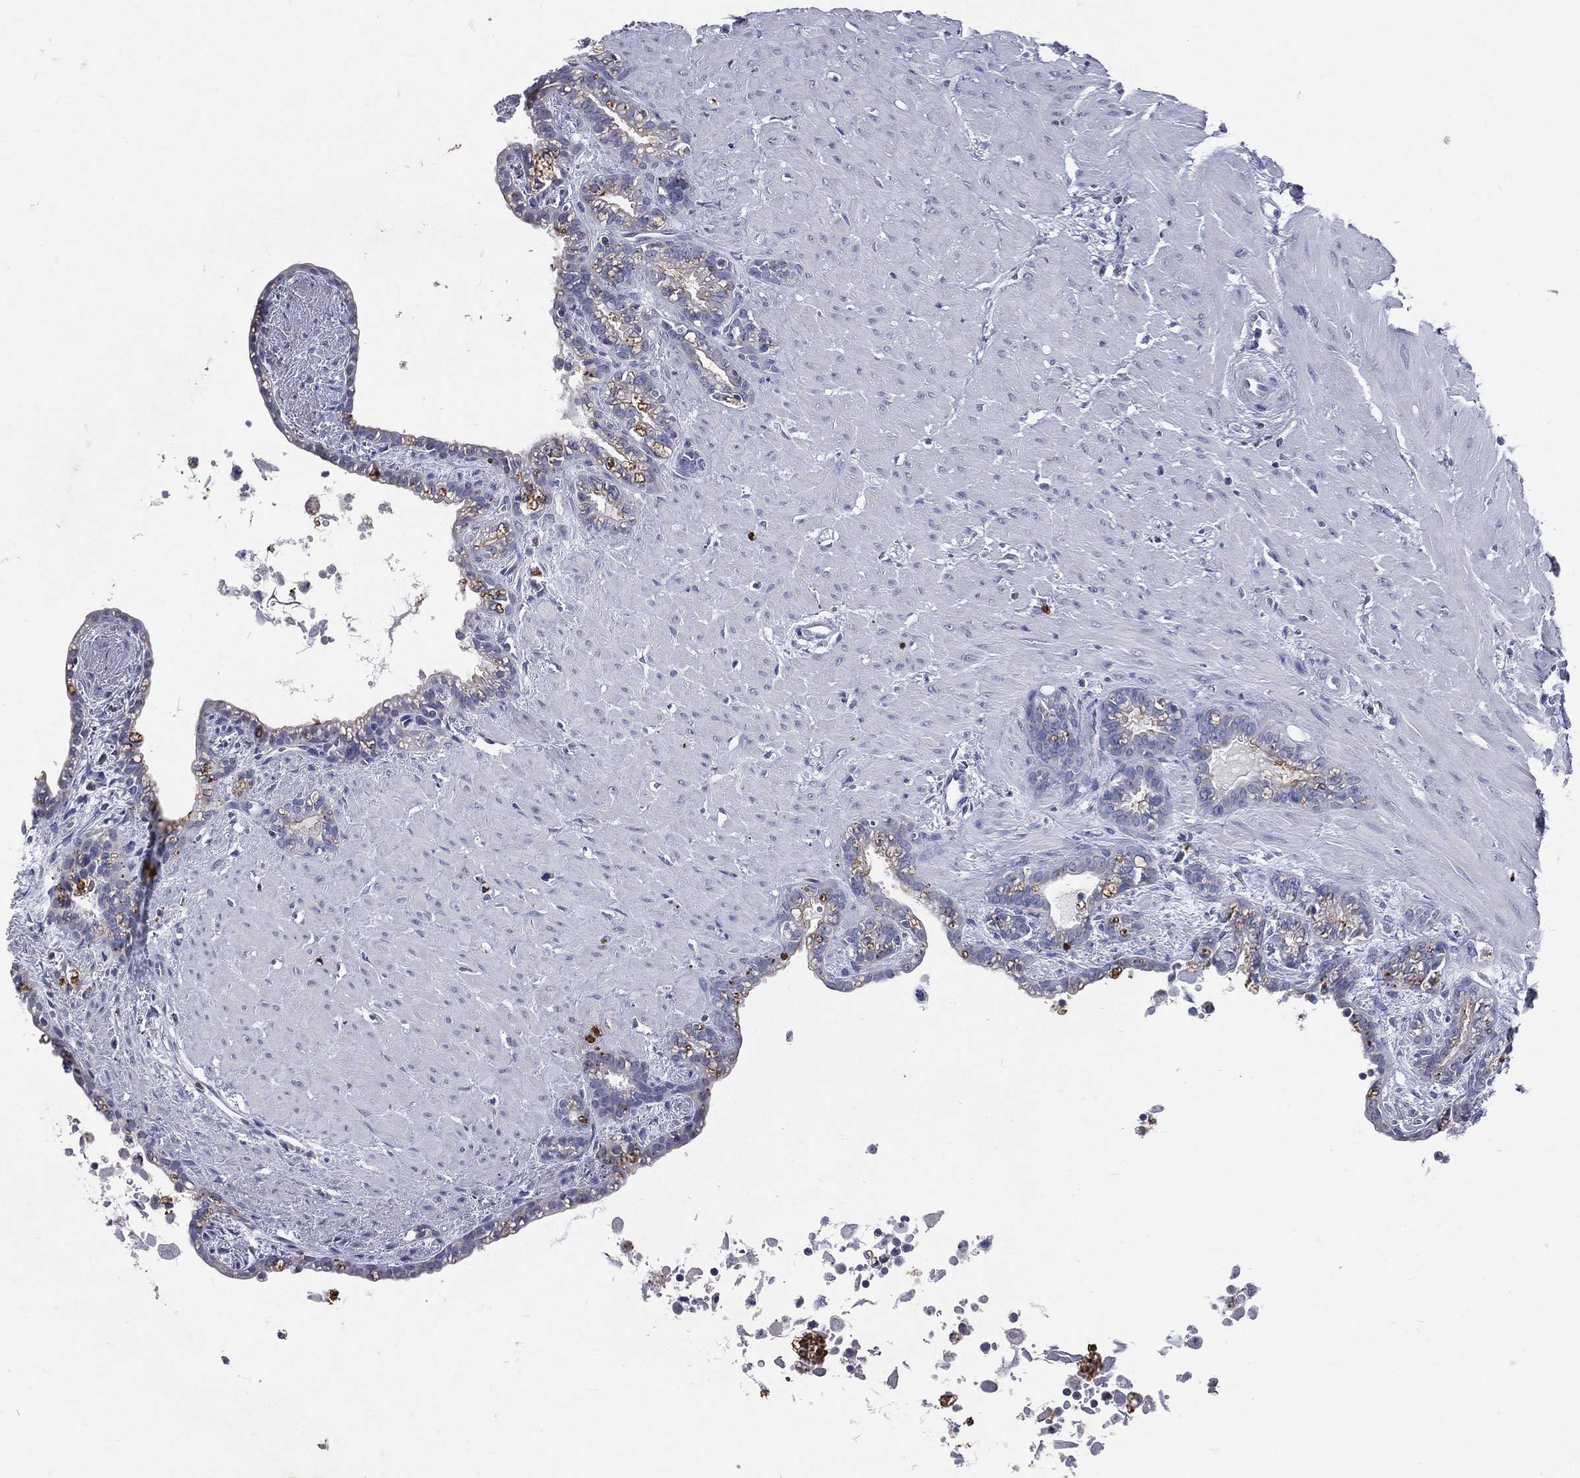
{"staining": {"intensity": "strong", "quantity": "<25%", "location": "cytoplasmic/membranous"}, "tissue": "seminal vesicle", "cell_type": "Glandular cells", "image_type": "normal", "snomed": [{"axis": "morphology", "description": "Normal tissue, NOS"}, {"axis": "morphology", "description": "Urothelial carcinoma, NOS"}, {"axis": "topography", "description": "Urinary bladder"}, {"axis": "topography", "description": "Seminal veicle"}], "caption": "Immunohistochemistry (IHC) photomicrograph of unremarkable seminal vesicle stained for a protein (brown), which displays medium levels of strong cytoplasmic/membranous positivity in about <25% of glandular cells.", "gene": "SLC34A2", "patient": {"sex": "male", "age": 76}}